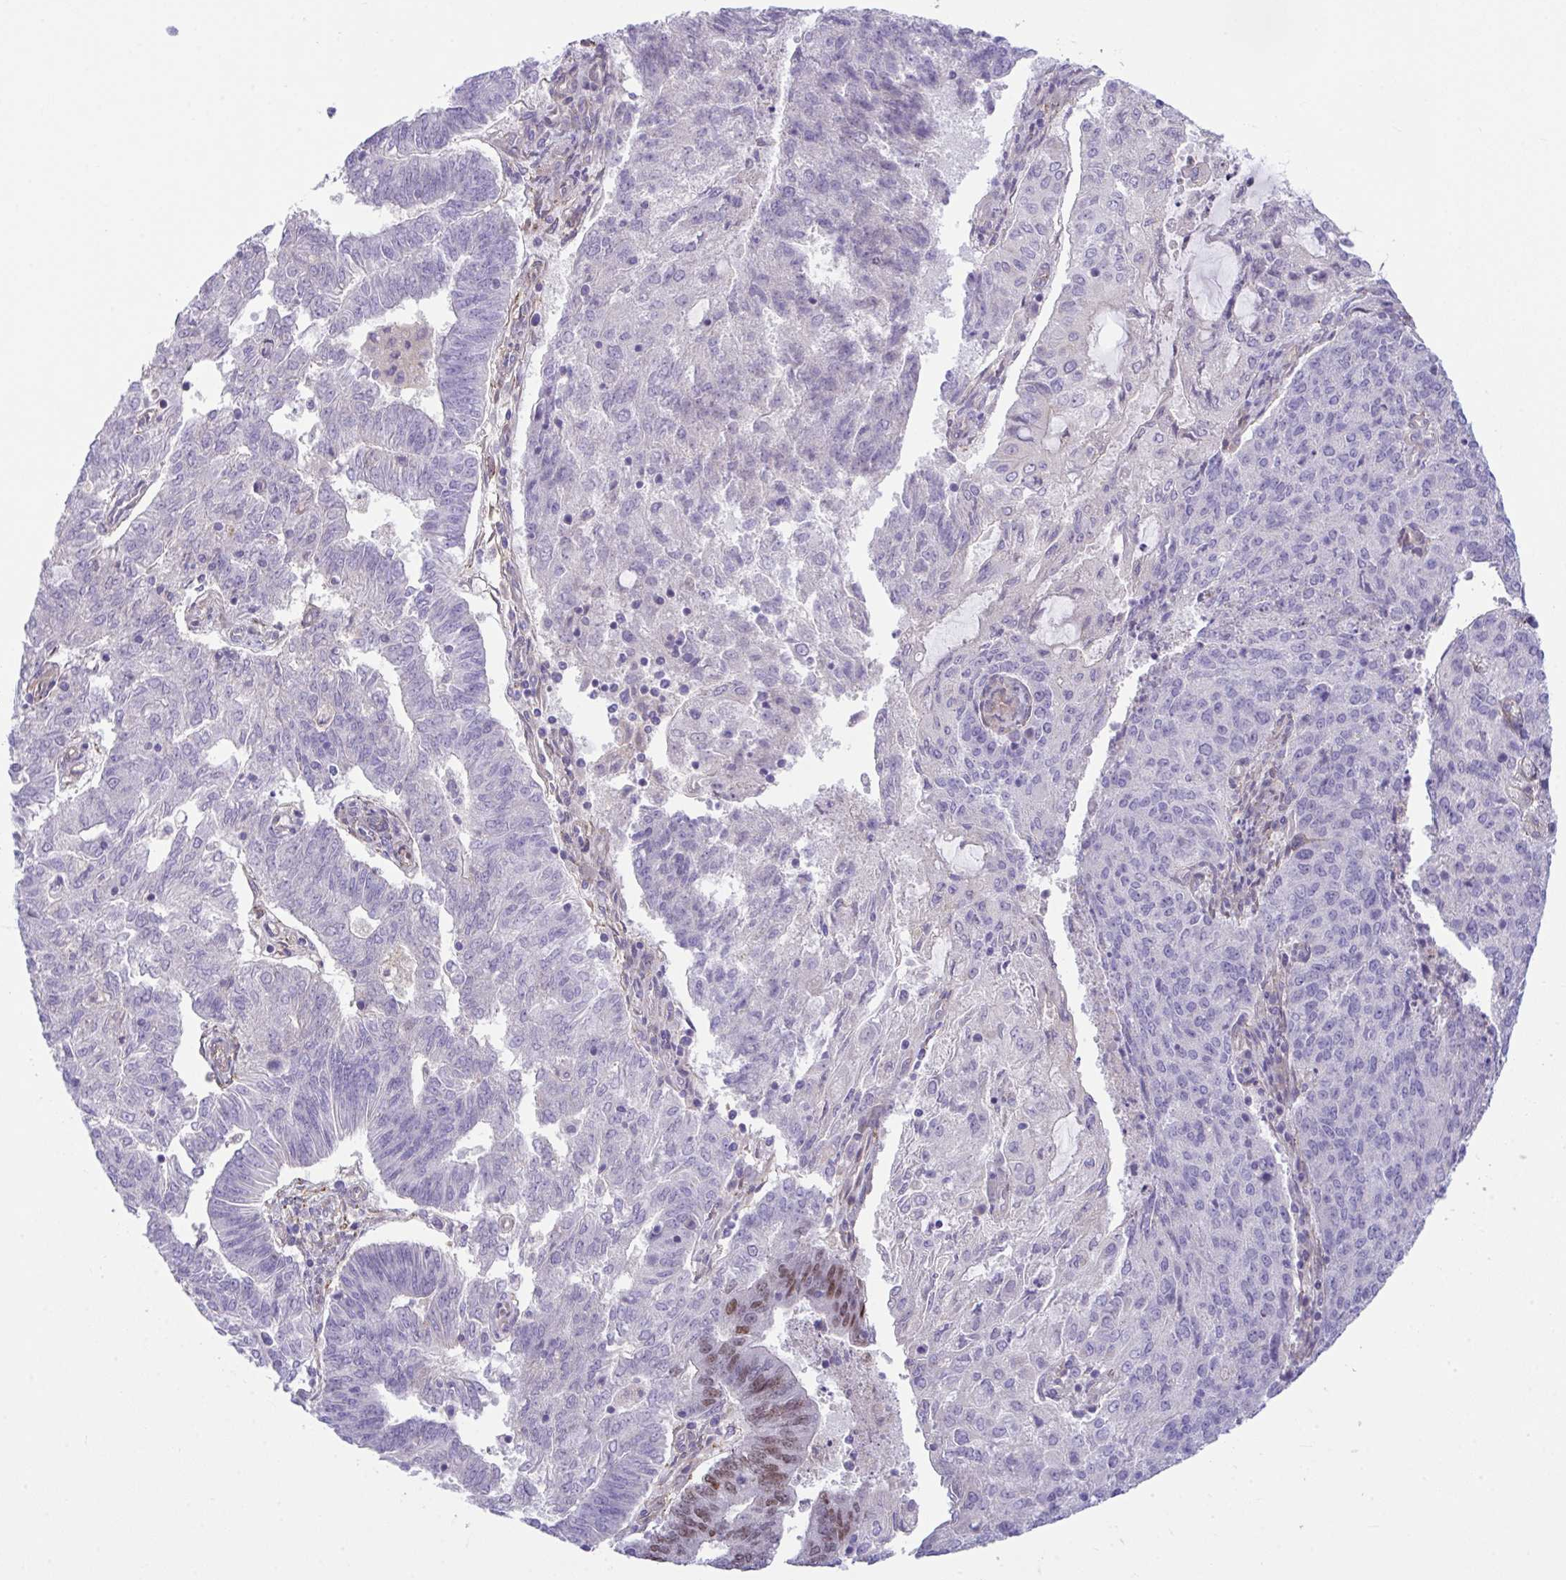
{"staining": {"intensity": "negative", "quantity": "none", "location": "none"}, "tissue": "endometrial cancer", "cell_type": "Tumor cells", "image_type": "cancer", "snomed": [{"axis": "morphology", "description": "Adenocarcinoma, NOS"}, {"axis": "topography", "description": "Endometrium"}], "caption": "Human endometrial cancer stained for a protein using immunohistochemistry exhibits no expression in tumor cells.", "gene": "RHOXF1", "patient": {"sex": "female", "age": 82}}